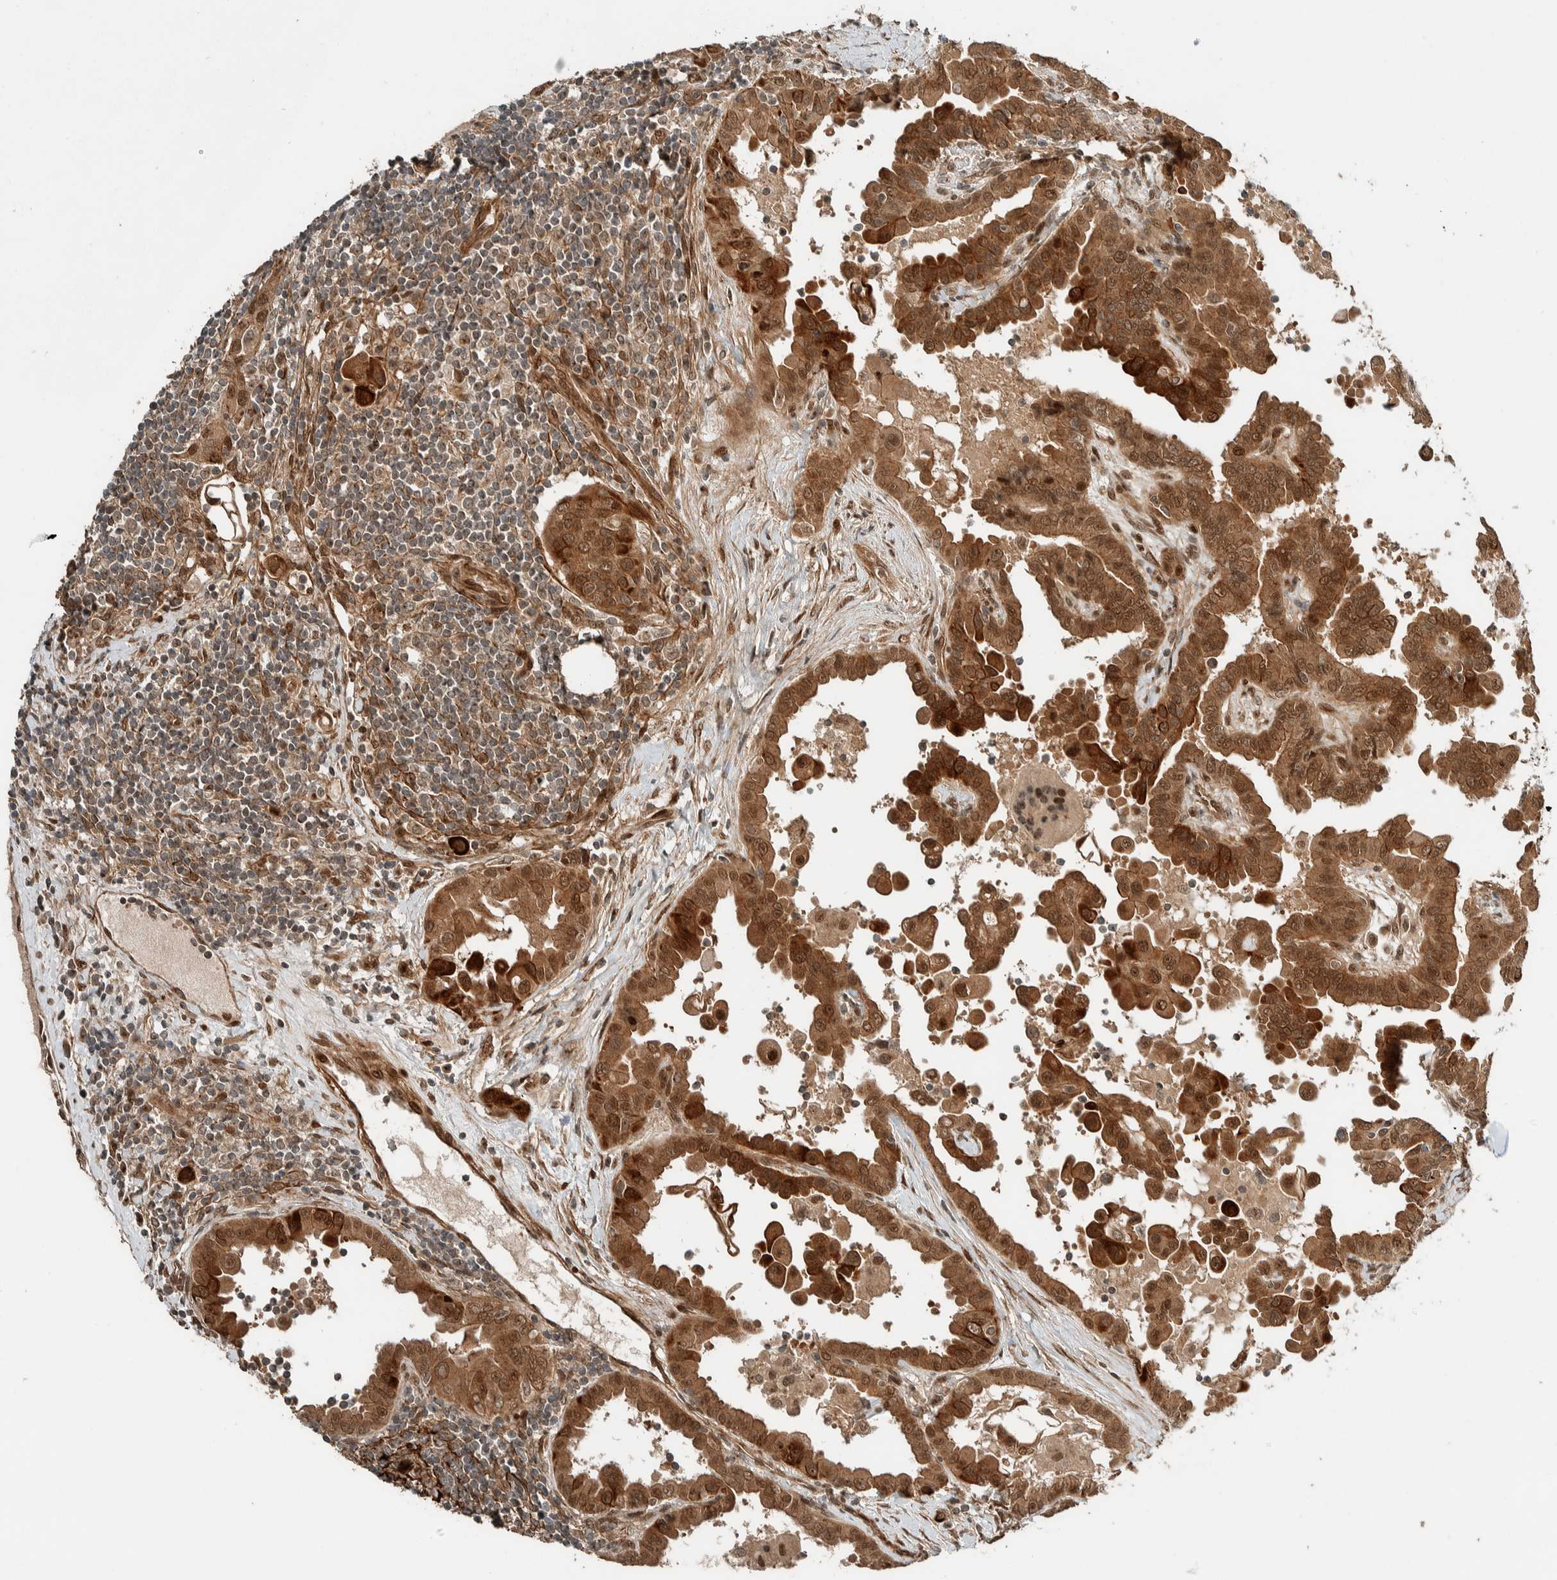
{"staining": {"intensity": "moderate", "quantity": ">75%", "location": "cytoplasmic/membranous,nuclear"}, "tissue": "thyroid cancer", "cell_type": "Tumor cells", "image_type": "cancer", "snomed": [{"axis": "morphology", "description": "Papillary adenocarcinoma, NOS"}, {"axis": "topography", "description": "Thyroid gland"}], "caption": "Immunohistochemical staining of thyroid cancer (papillary adenocarcinoma) exhibits medium levels of moderate cytoplasmic/membranous and nuclear staining in about >75% of tumor cells.", "gene": "STXBP4", "patient": {"sex": "male", "age": 33}}